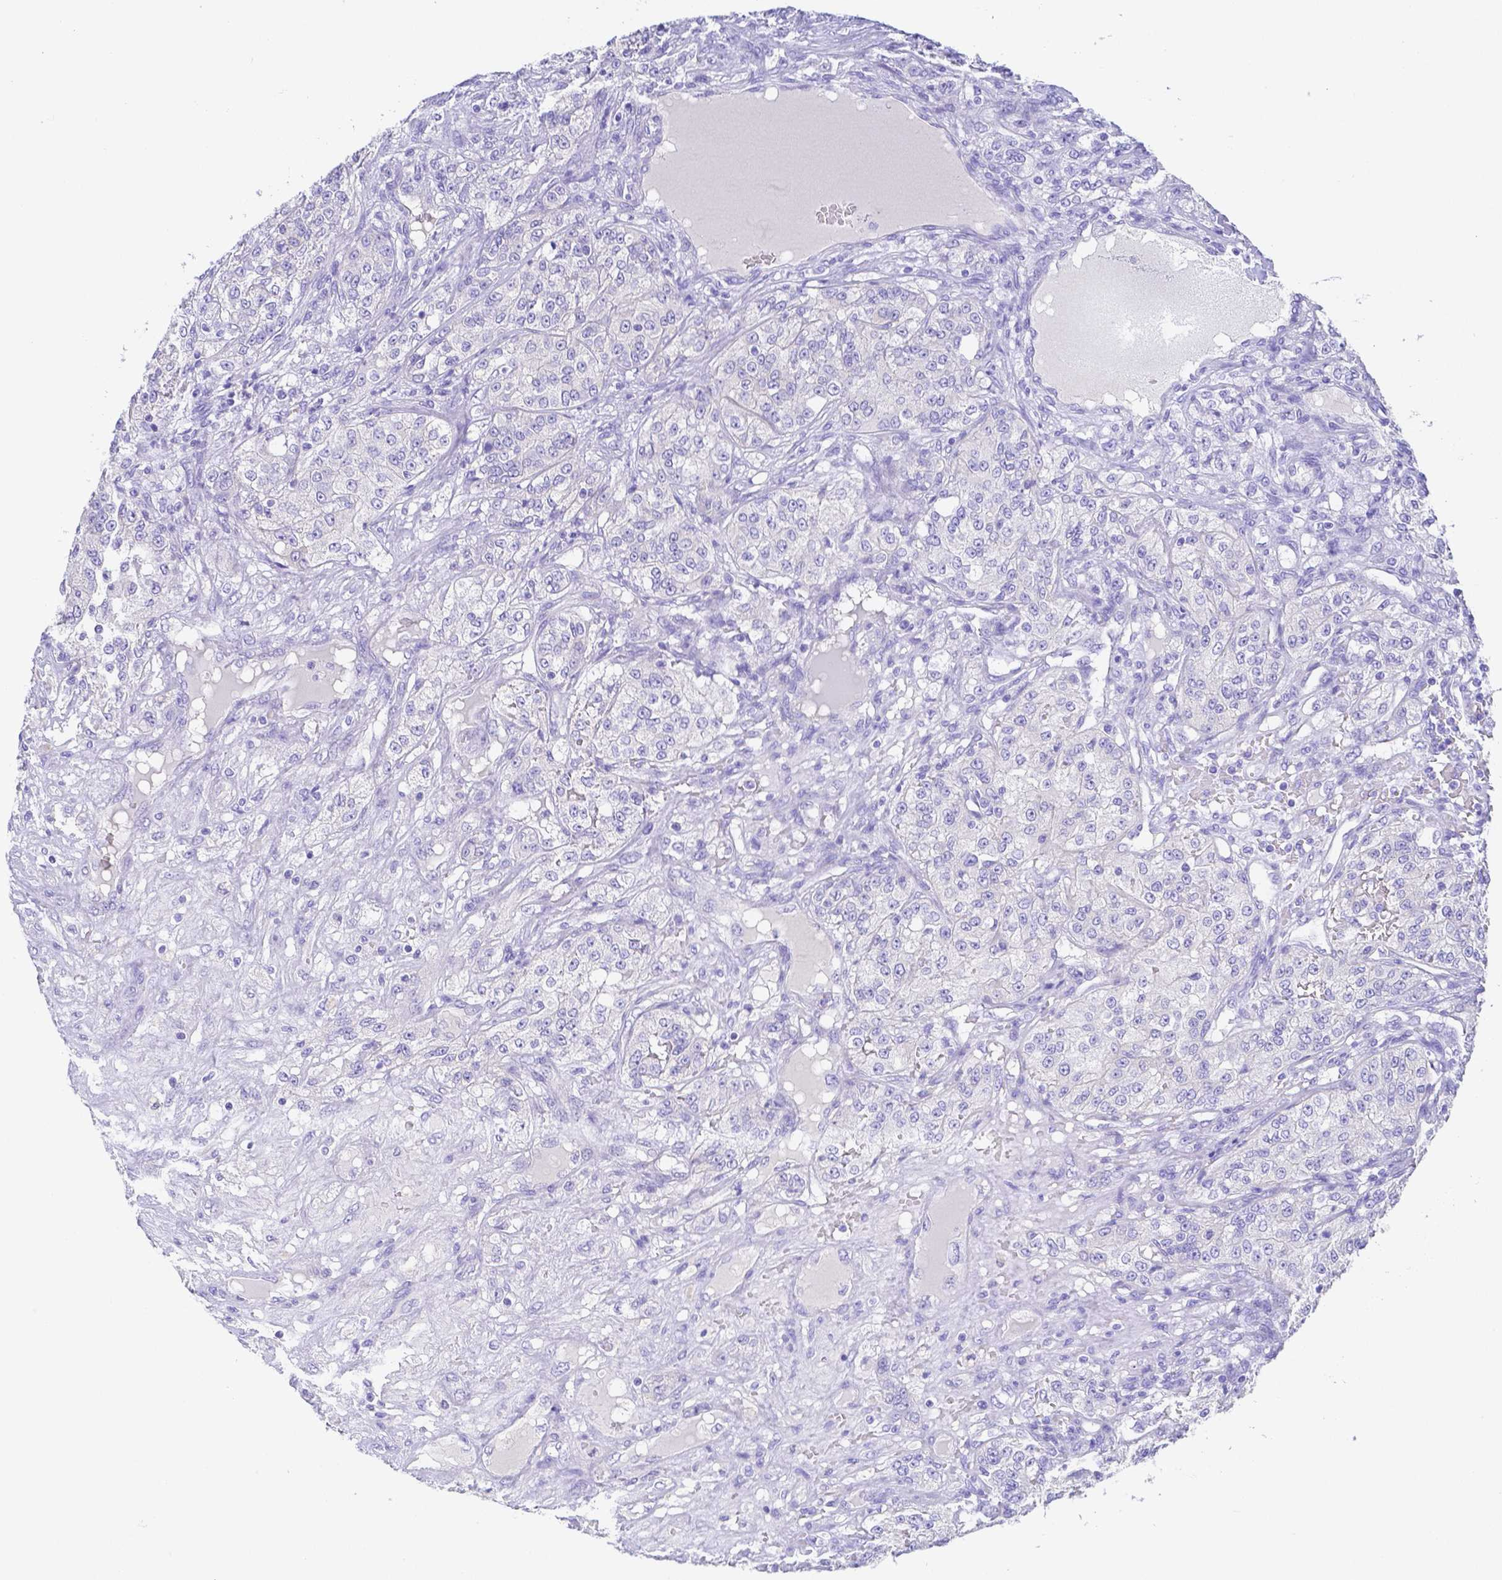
{"staining": {"intensity": "negative", "quantity": "none", "location": "none"}, "tissue": "renal cancer", "cell_type": "Tumor cells", "image_type": "cancer", "snomed": [{"axis": "morphology", "description": "Adenocarcinoma, NOS"}, {"axis": "topography", "description": "Kidney"}], "caption": "Immunohistochemistry histopathology image of human renal cancer stained for a protein (brown), which demonstrates no positivity in tumor cells.", "gene": "ZG16B", "patient": {"sex": "female", "age": 63}}